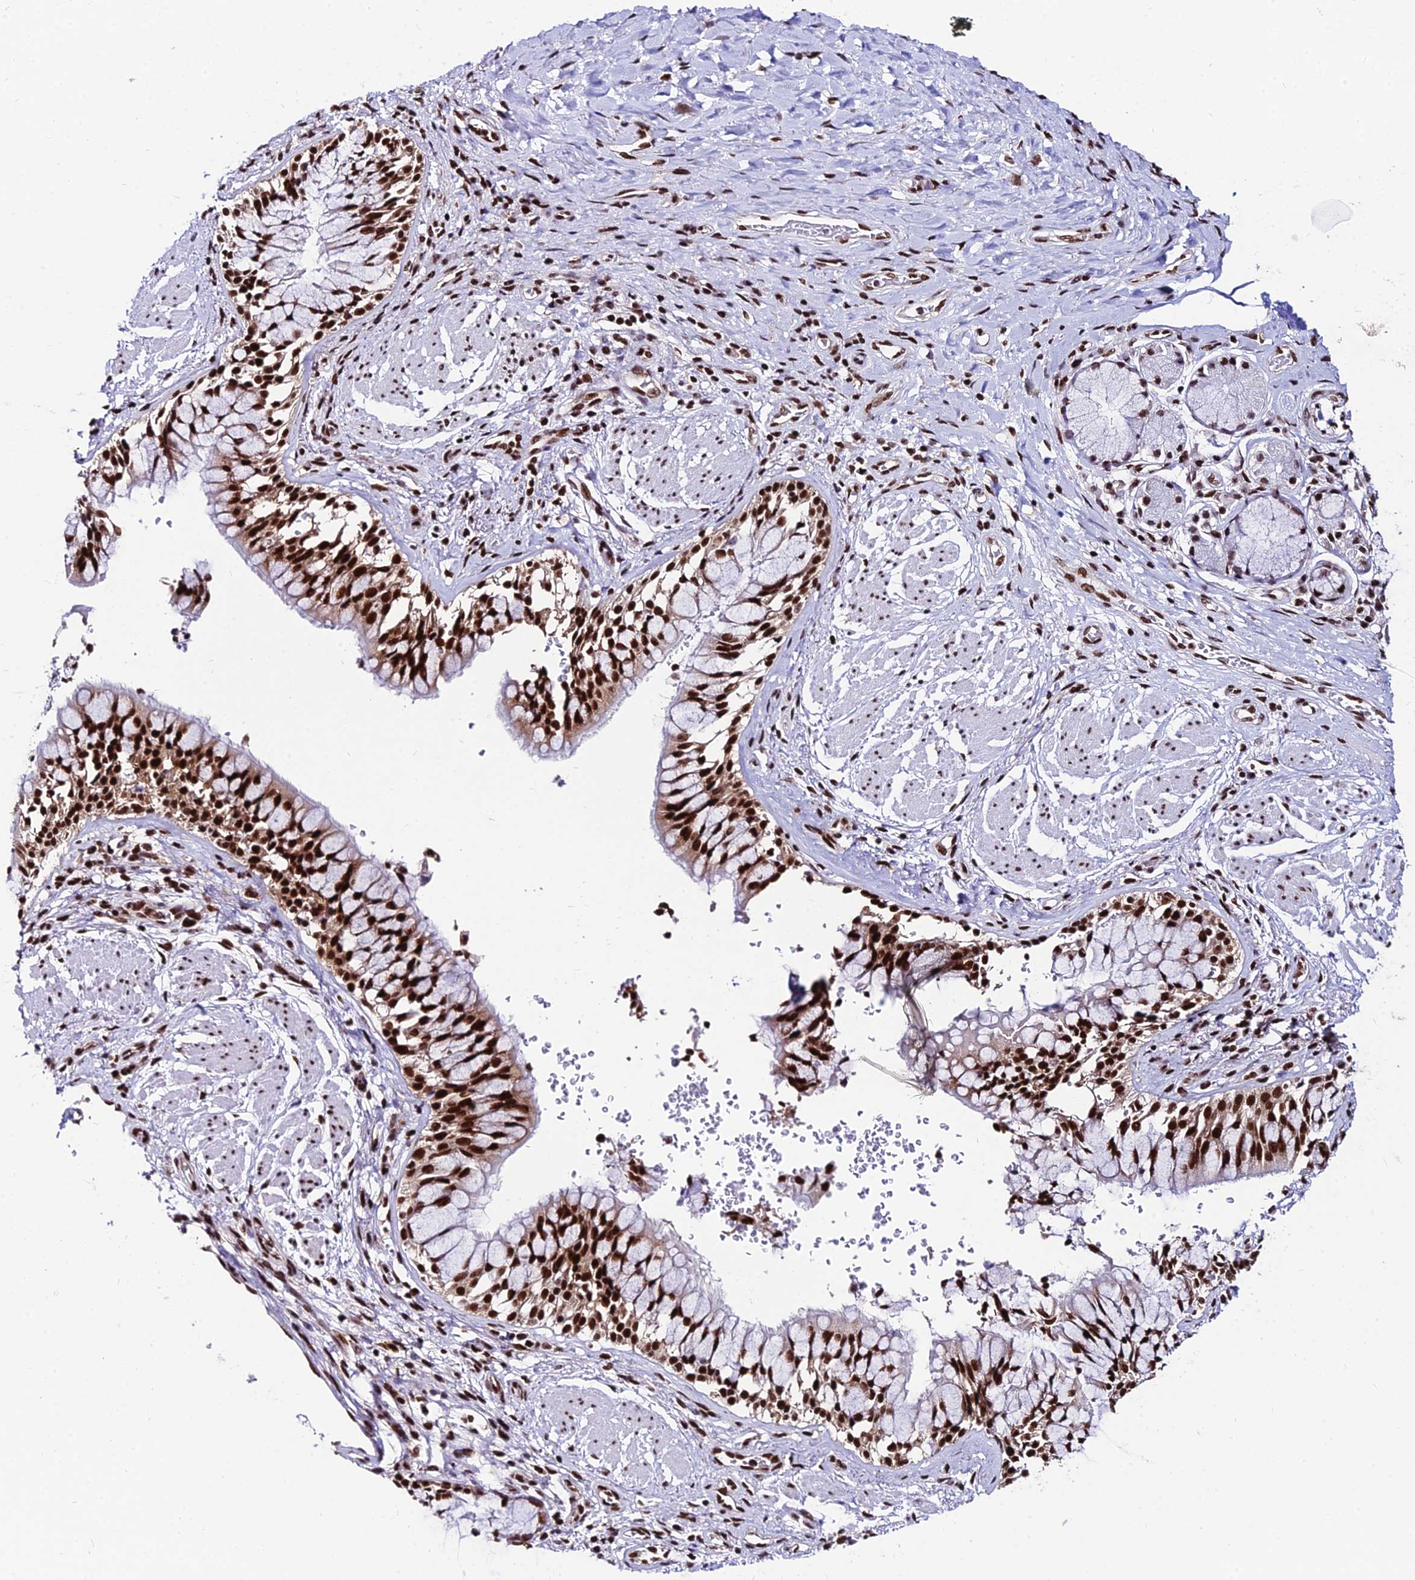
{"staining": {"intensity": "negative", "quantity": "none", "location": "none"}, "tissue": "adipose tissue", "cell_type": "Adipocytes", "image_type": "normal", "snomed": [{"axis": "morphology", "description": "Normal tissue, NOS"}, {"axis": "morphology", "description": "Squamous cell carcinoma, NOS"}, {"axis": "topography", "description": "Bronchus"}, {"axis": "topography", "description": "Lung"}], "caption": "There is no significant expression in adipocytes of adipose tissue. The staining was performed using DAB (3,3'-diaminobenzidine) to visualize the protein expression in brown, while the nuclei were stained in blue with hematoxylin (Magnification: 20x).", "gene": "HNRNPH1", "patient": {"sex": "male", "age": 64}}